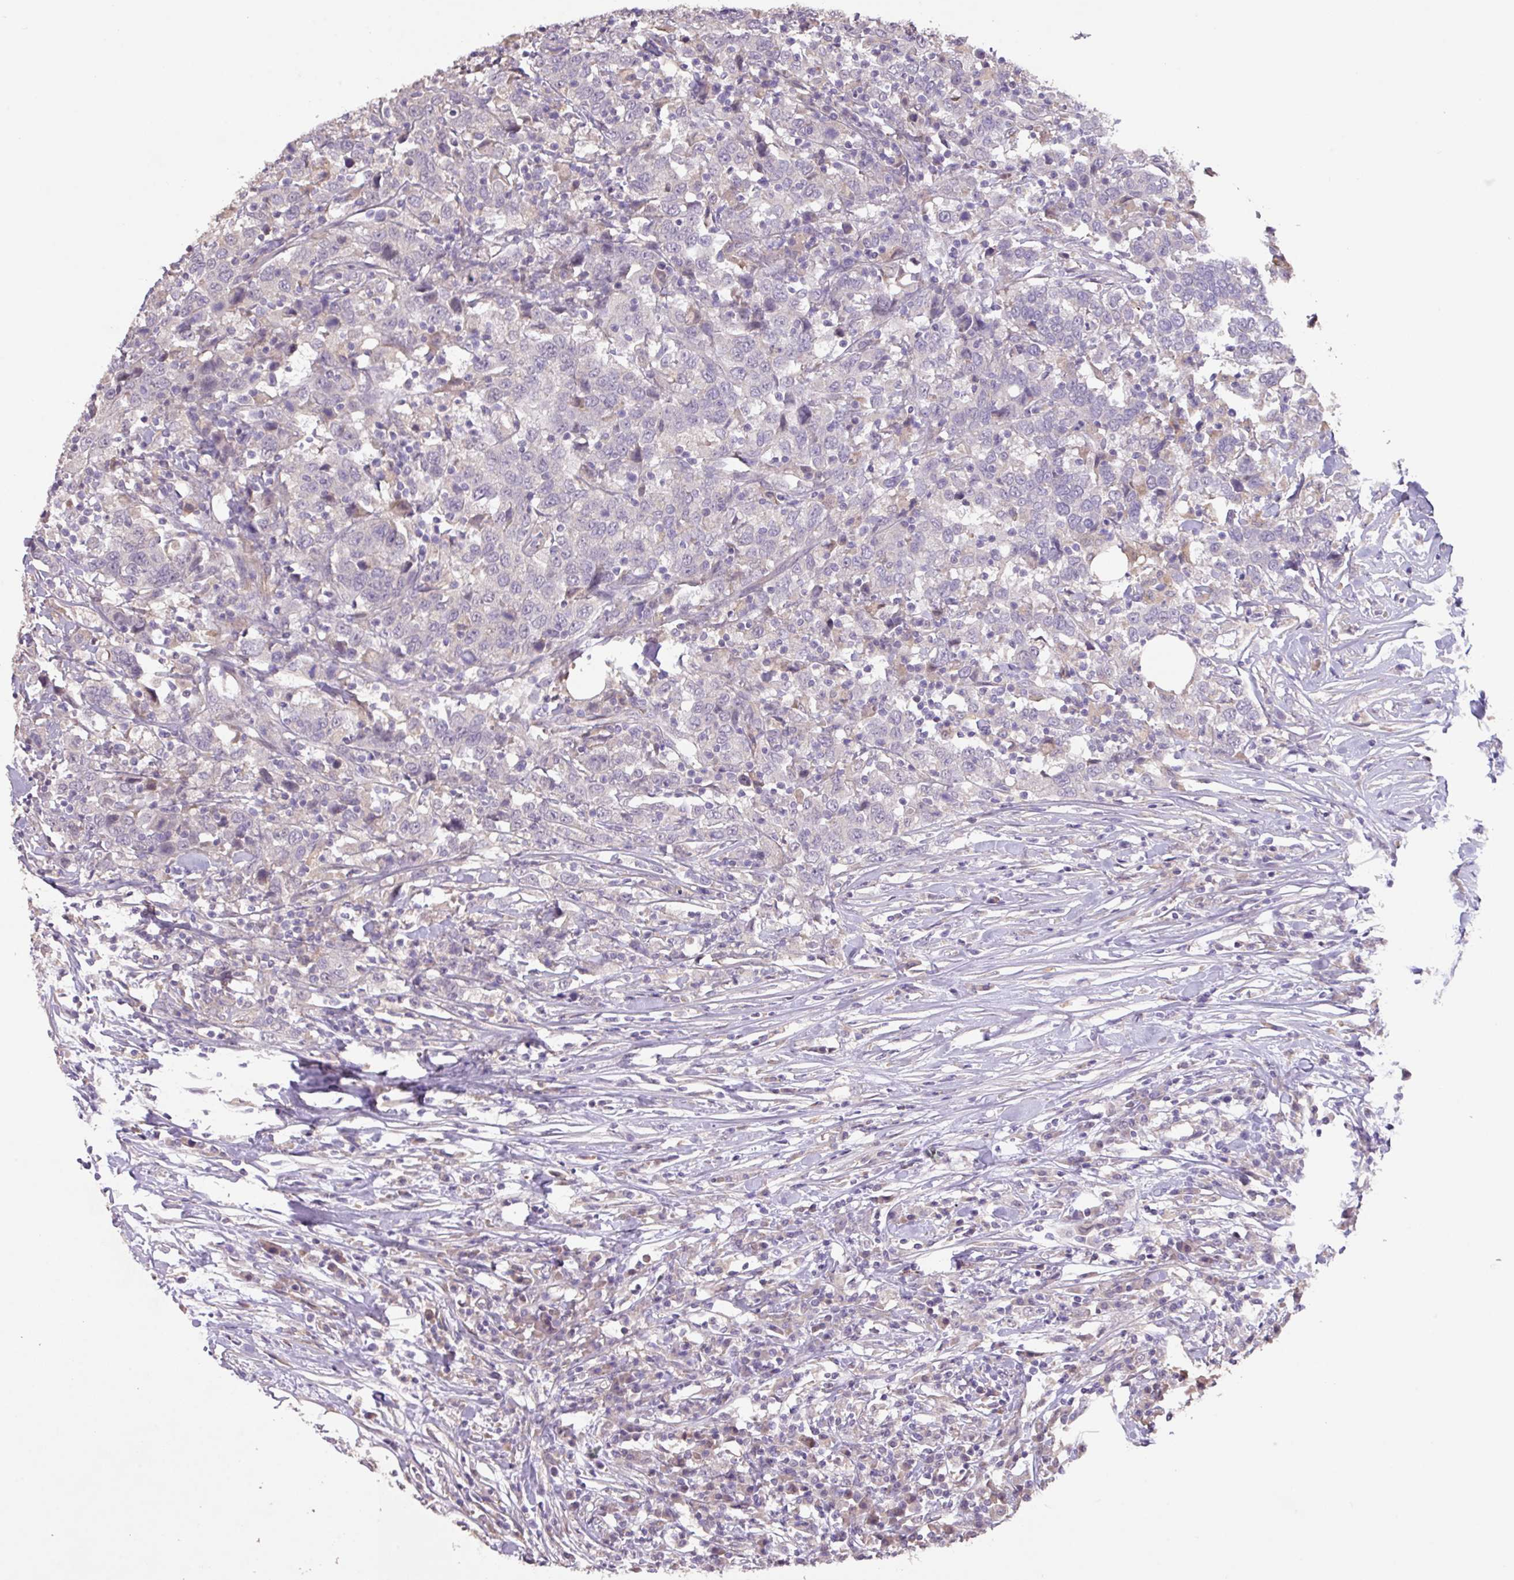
{"staining": {"intensity": "negative", "quantity": "none", "location": "none"}, "tissue": "urothelial cancer", "cell_type": "Tumor cells", "image_type": "cancer", "snomed": [{"axis": "morphology", "description": "Urothelial carcinoma, High grade"}, {"axis": "topography", "description": "Urinary bladder"}], "caption": "Immunohistochemistry histopathology image of neoplastic tissue: urothelial cancer stained with DAB (3,3'-diaminobenzidine) exhibits no significant protein positivity in tumor cells.", "gene": "PRADC1", "patient": {"sex": "male", "age": 61}}